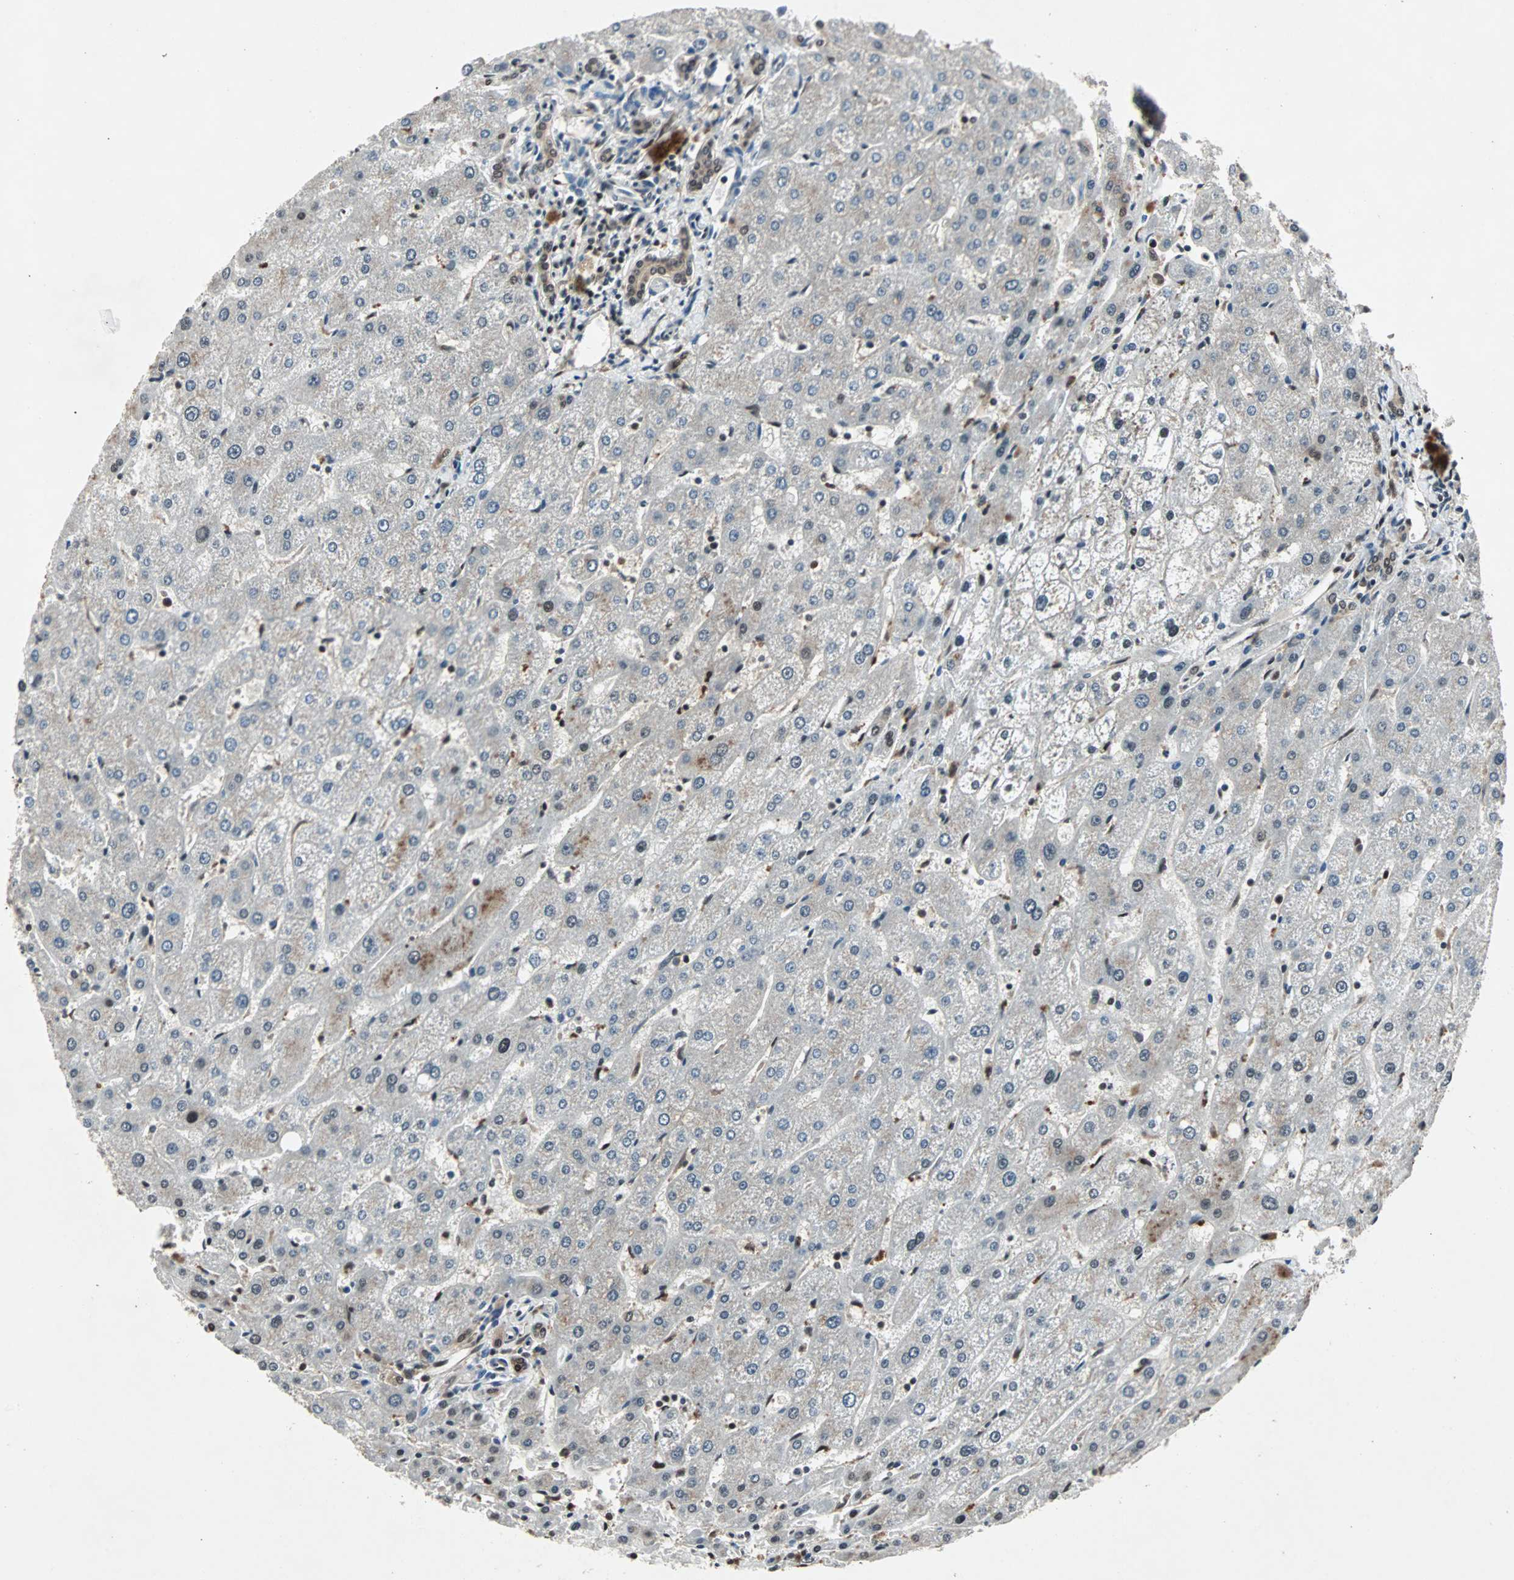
{"staining": {"intensity": "moderate", "quantity": ">75%", "location": "cytoplasmic/membranous,nuclear"}, "tissue": "liver", "cell_type": "Cholangiocytes", "image_type": "normal", "snomed": [{"axis": "morphology", "description": "Normal tissue, NOS"}, {"axis": "topography", "description": "Liver"}], "caption": "Liver stained with IHC displays moderate cytoplasmic/membranous,nuclear positivity in about >75% of cholangiocytes.", "gene": "ACLY", "patient": {"sex": "male", "age": 67}}